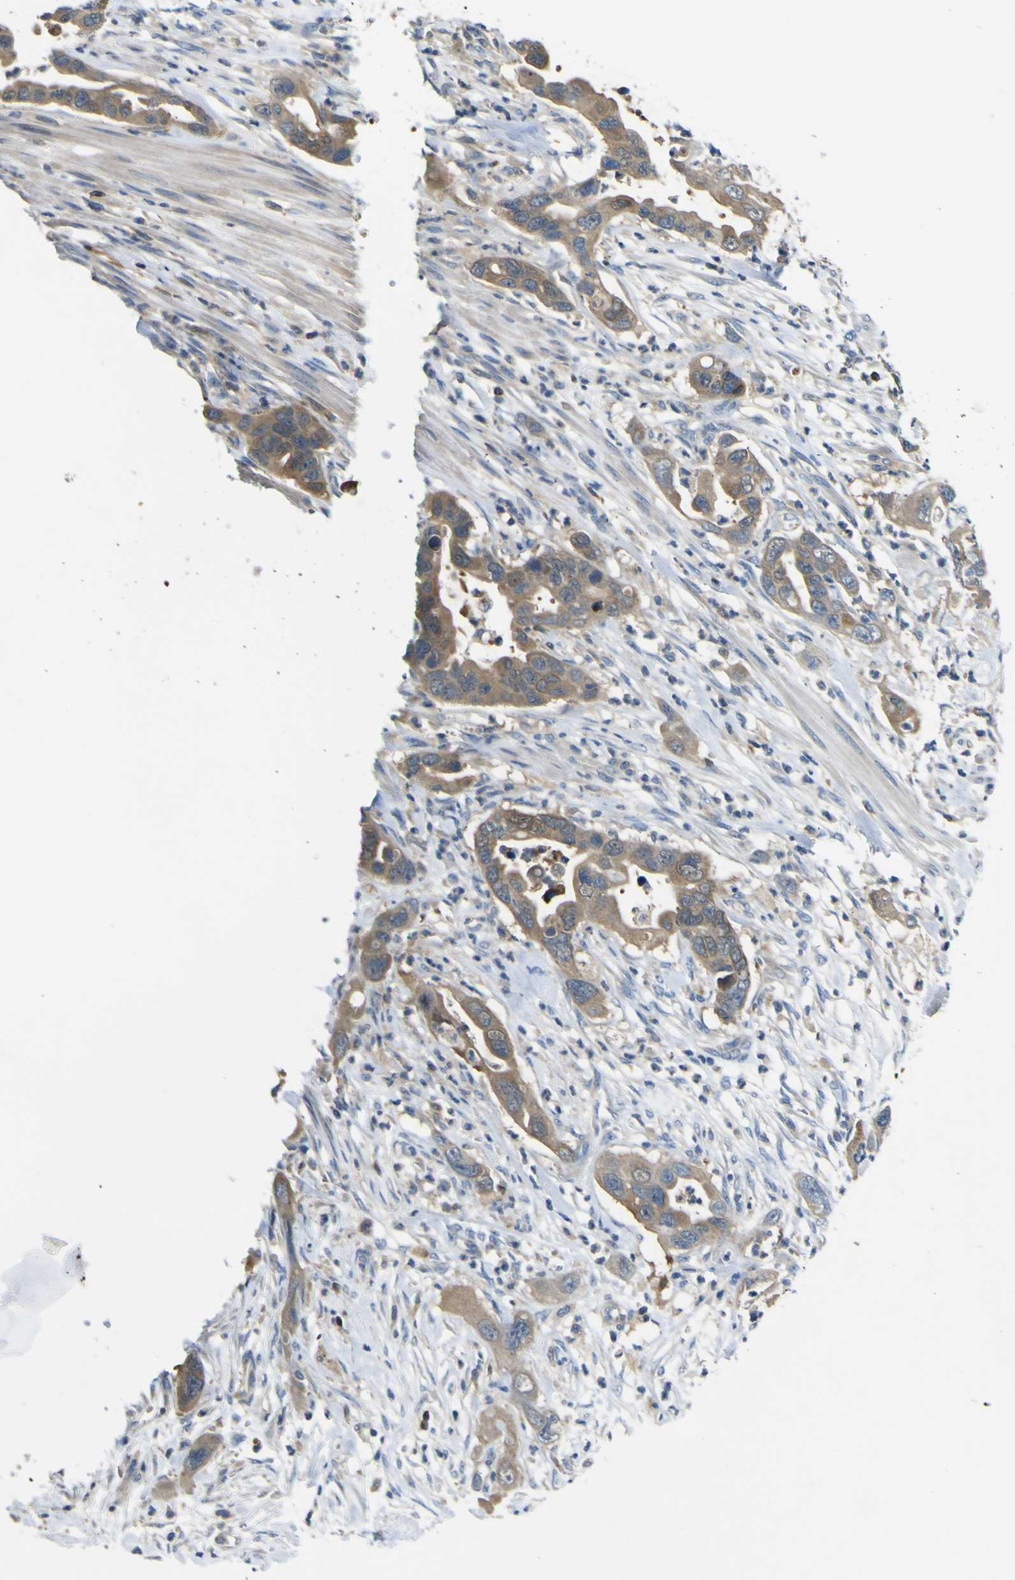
{"staining": {"intensity": "moderate", "quantity": ">75%", "location": "cytoplasmic/membranous"}, "tissue": "pancreatic cancer", "cell_type": "Tumor cells", "image_type": "cancer", "snomed": [{"axis": "morphology", "description": "Adenocarcinoma, NOS"}, {"axis": "topography", "description": "Pancreas"}], "caption": "Moderate cytoplasmic/membranous positivity for a protein is identified in approximately >75% of tumor cells of pancreatic cancer (adenocarcinoma) using immunohistochemistry (IHC).", "gene": "EML2", "patient": {"sex": "female", "age": 71}}